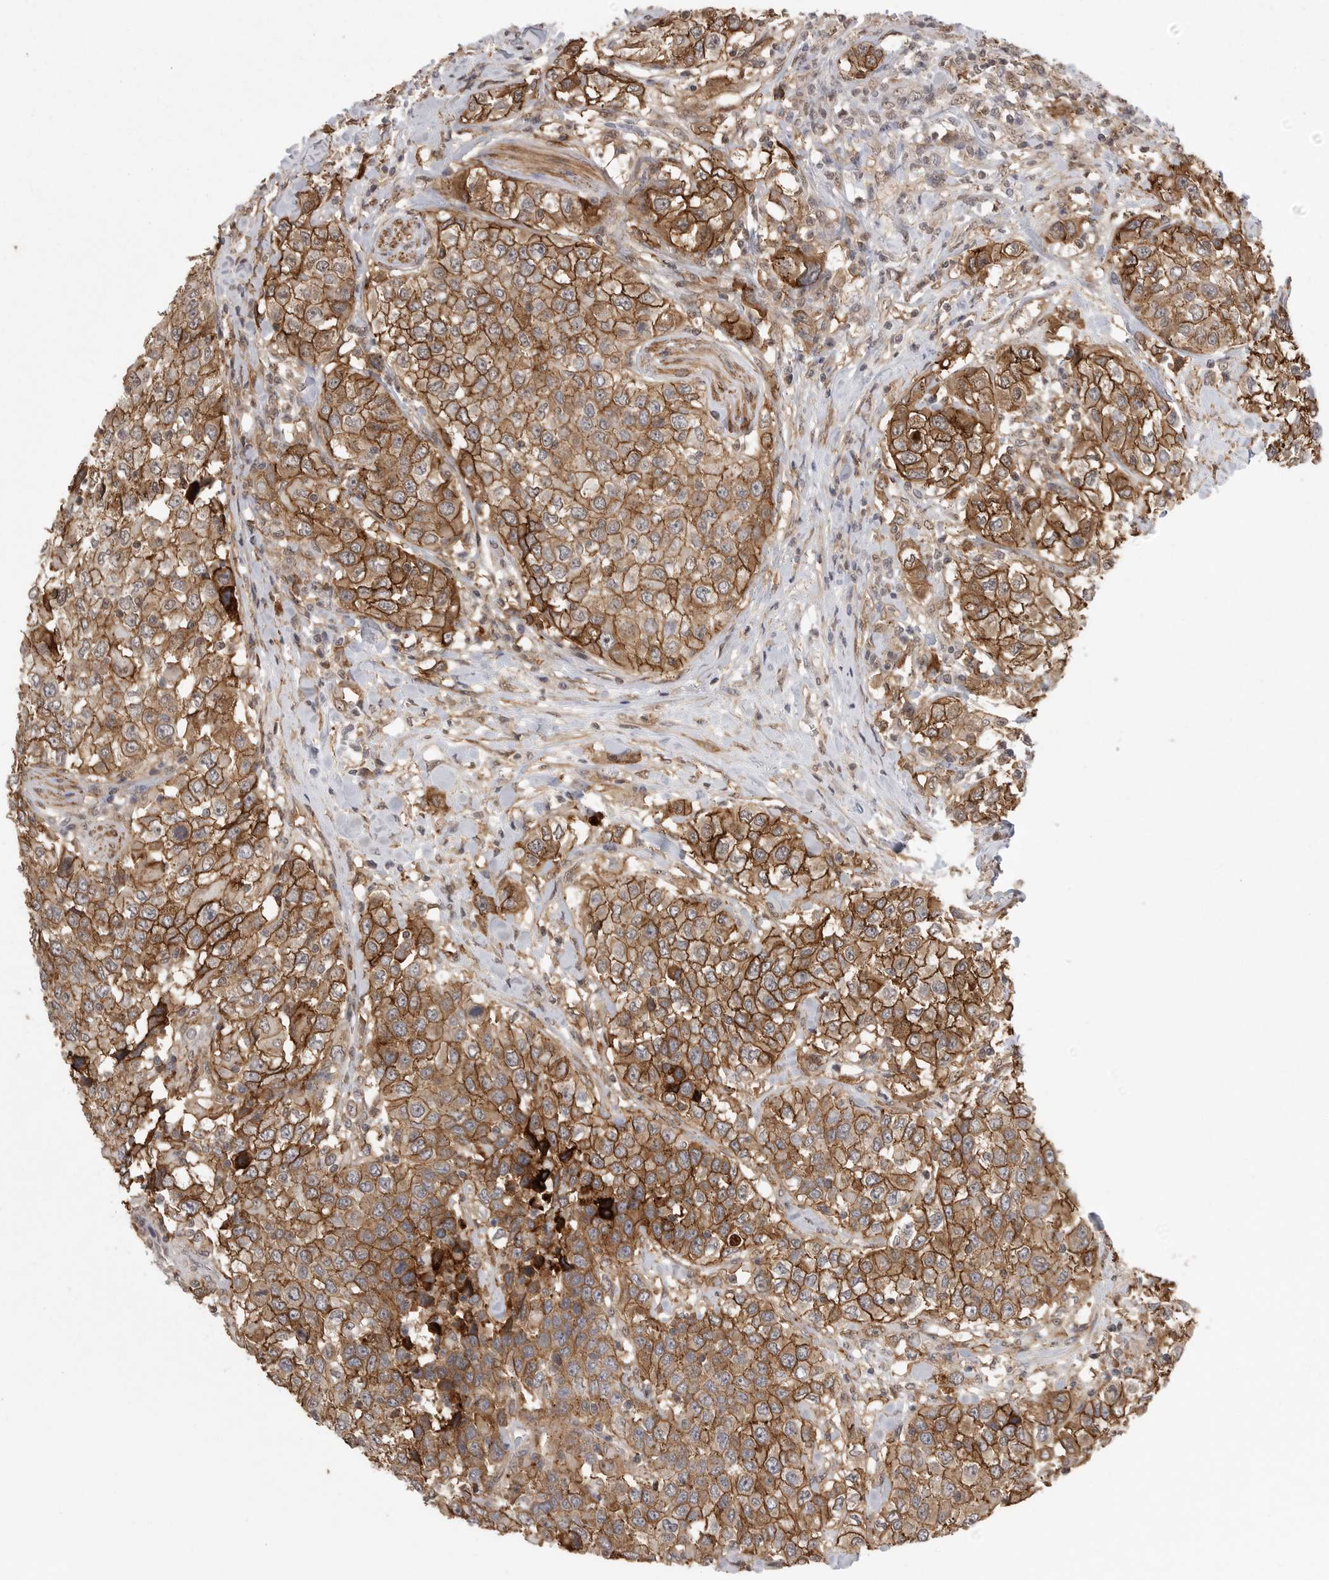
{"staining": {"intensity": "strong", "quantity": ">75%", "location": "cytoplasmic/membranous"}, "tissue": "urothelial cancer", "cell_type": "Tumor cells", "image_type": "cancer", "snomed": [{"axis": "morphology", "description": "Urothelial carcinoma, High grade"}, {"axis": "topography", "description": "Urinary bladder"}], "caption": "The photomicrograph shows a brown stain indicating the presence of a protein in the cytoplasmic/membranous of tumor cells in urothelial cancer.", "gene": "NECTIN1", "patient": {"sex": "female", "age": 80}}